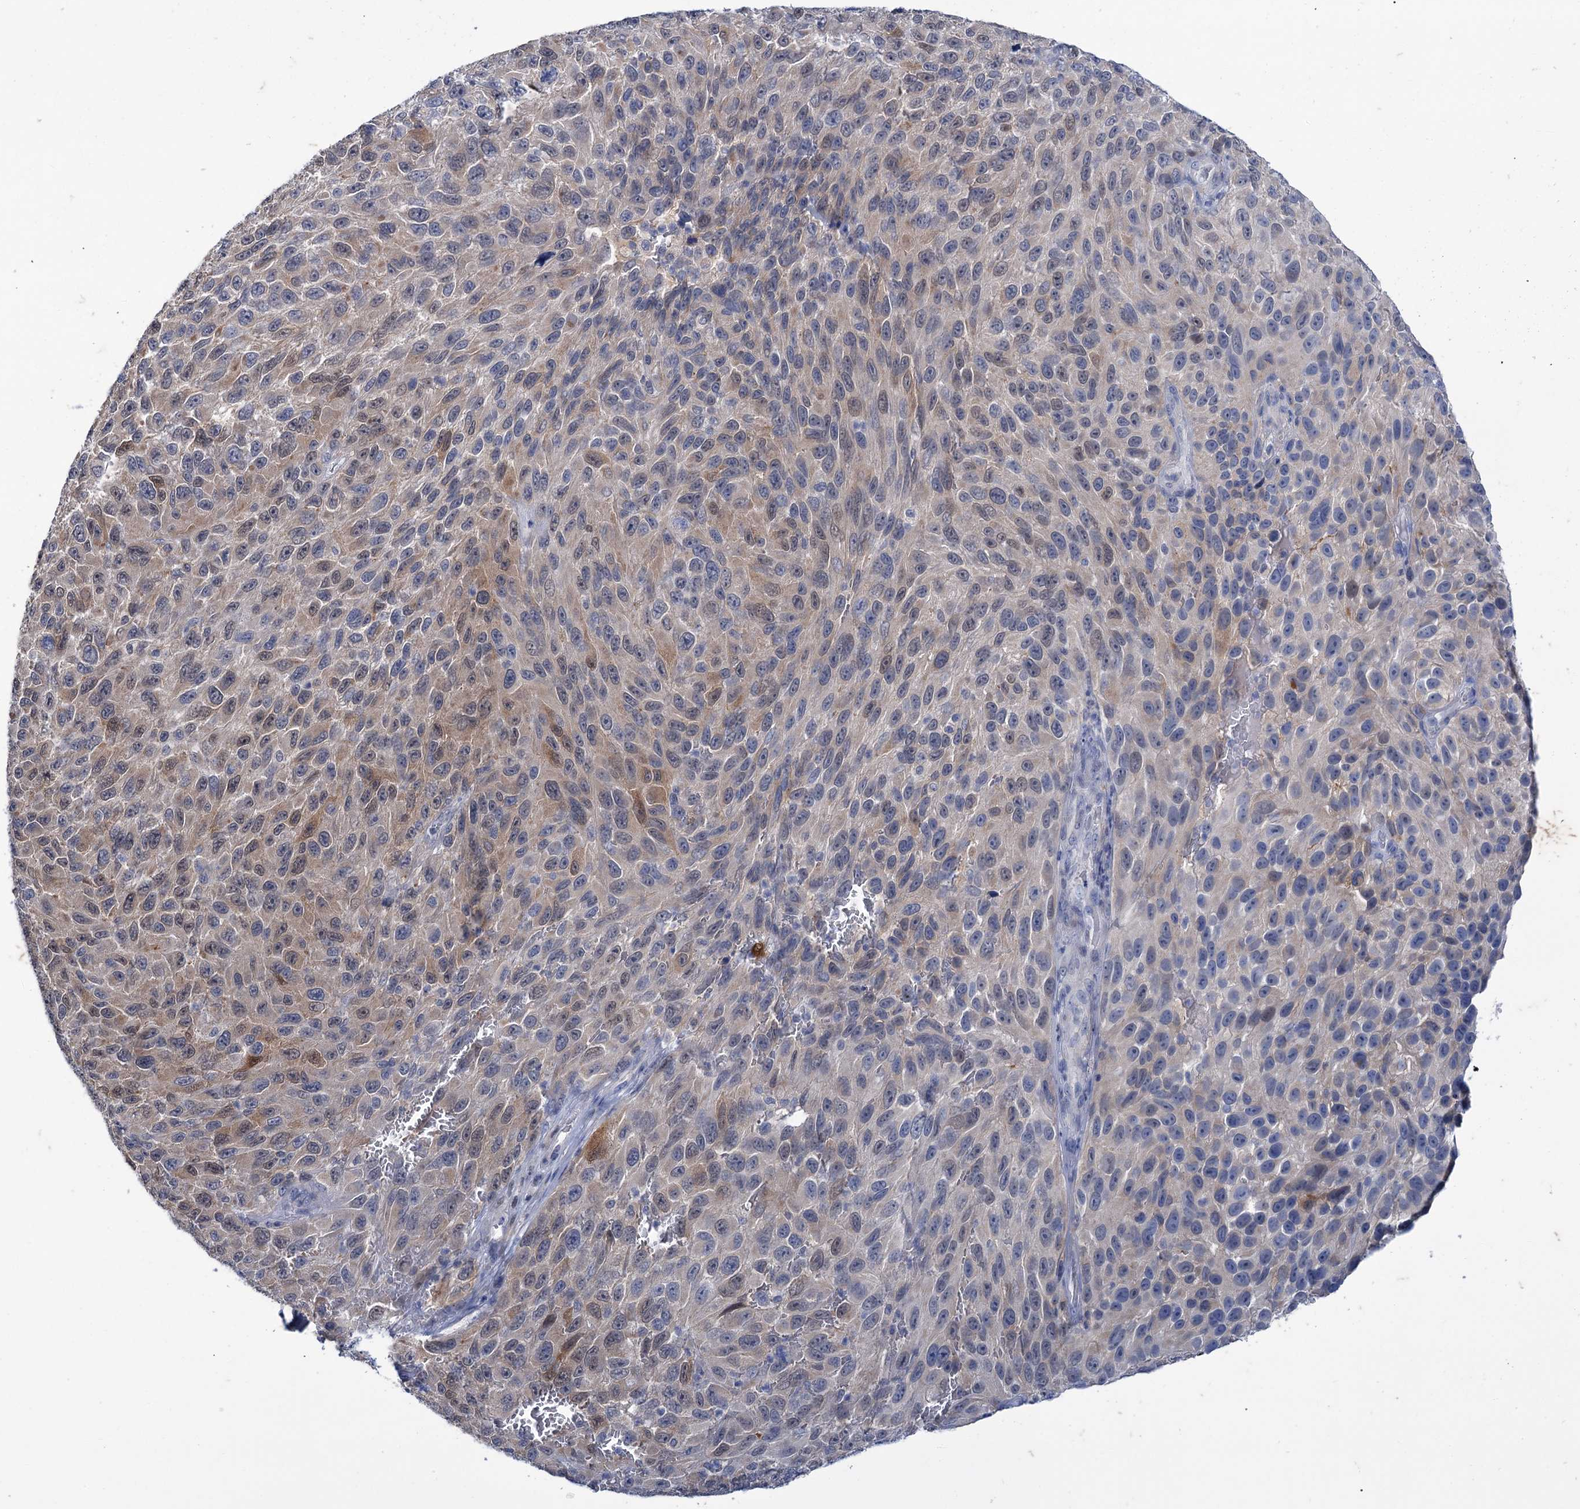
{"staining": {"intensity": "weak", "quantity": "25%-75%", "location": "cytoplasmic/membranous,nuclear"}, "tissue": "melanoma", "cell_type": "Tumor cells", "image_type": "cancer", "snomed": [{"axis": "morphology", "description": "Normal tissue, NOS"}, {"axis": "morphology", "description": "Malignant melanoma, NOS"}, {"axis": "topography", "description": "Skin"}], "caption": "The histopathology image demonstrates a brown stain indicating the presence of a protein in the cytoplasmic/membranous and nuclear of tumor cells in malignant melanoma. (IHC, brightfield microscopy, high magnification).", "gene": "MID1IP1", "patient": {"sex": "female", "age": 96}}